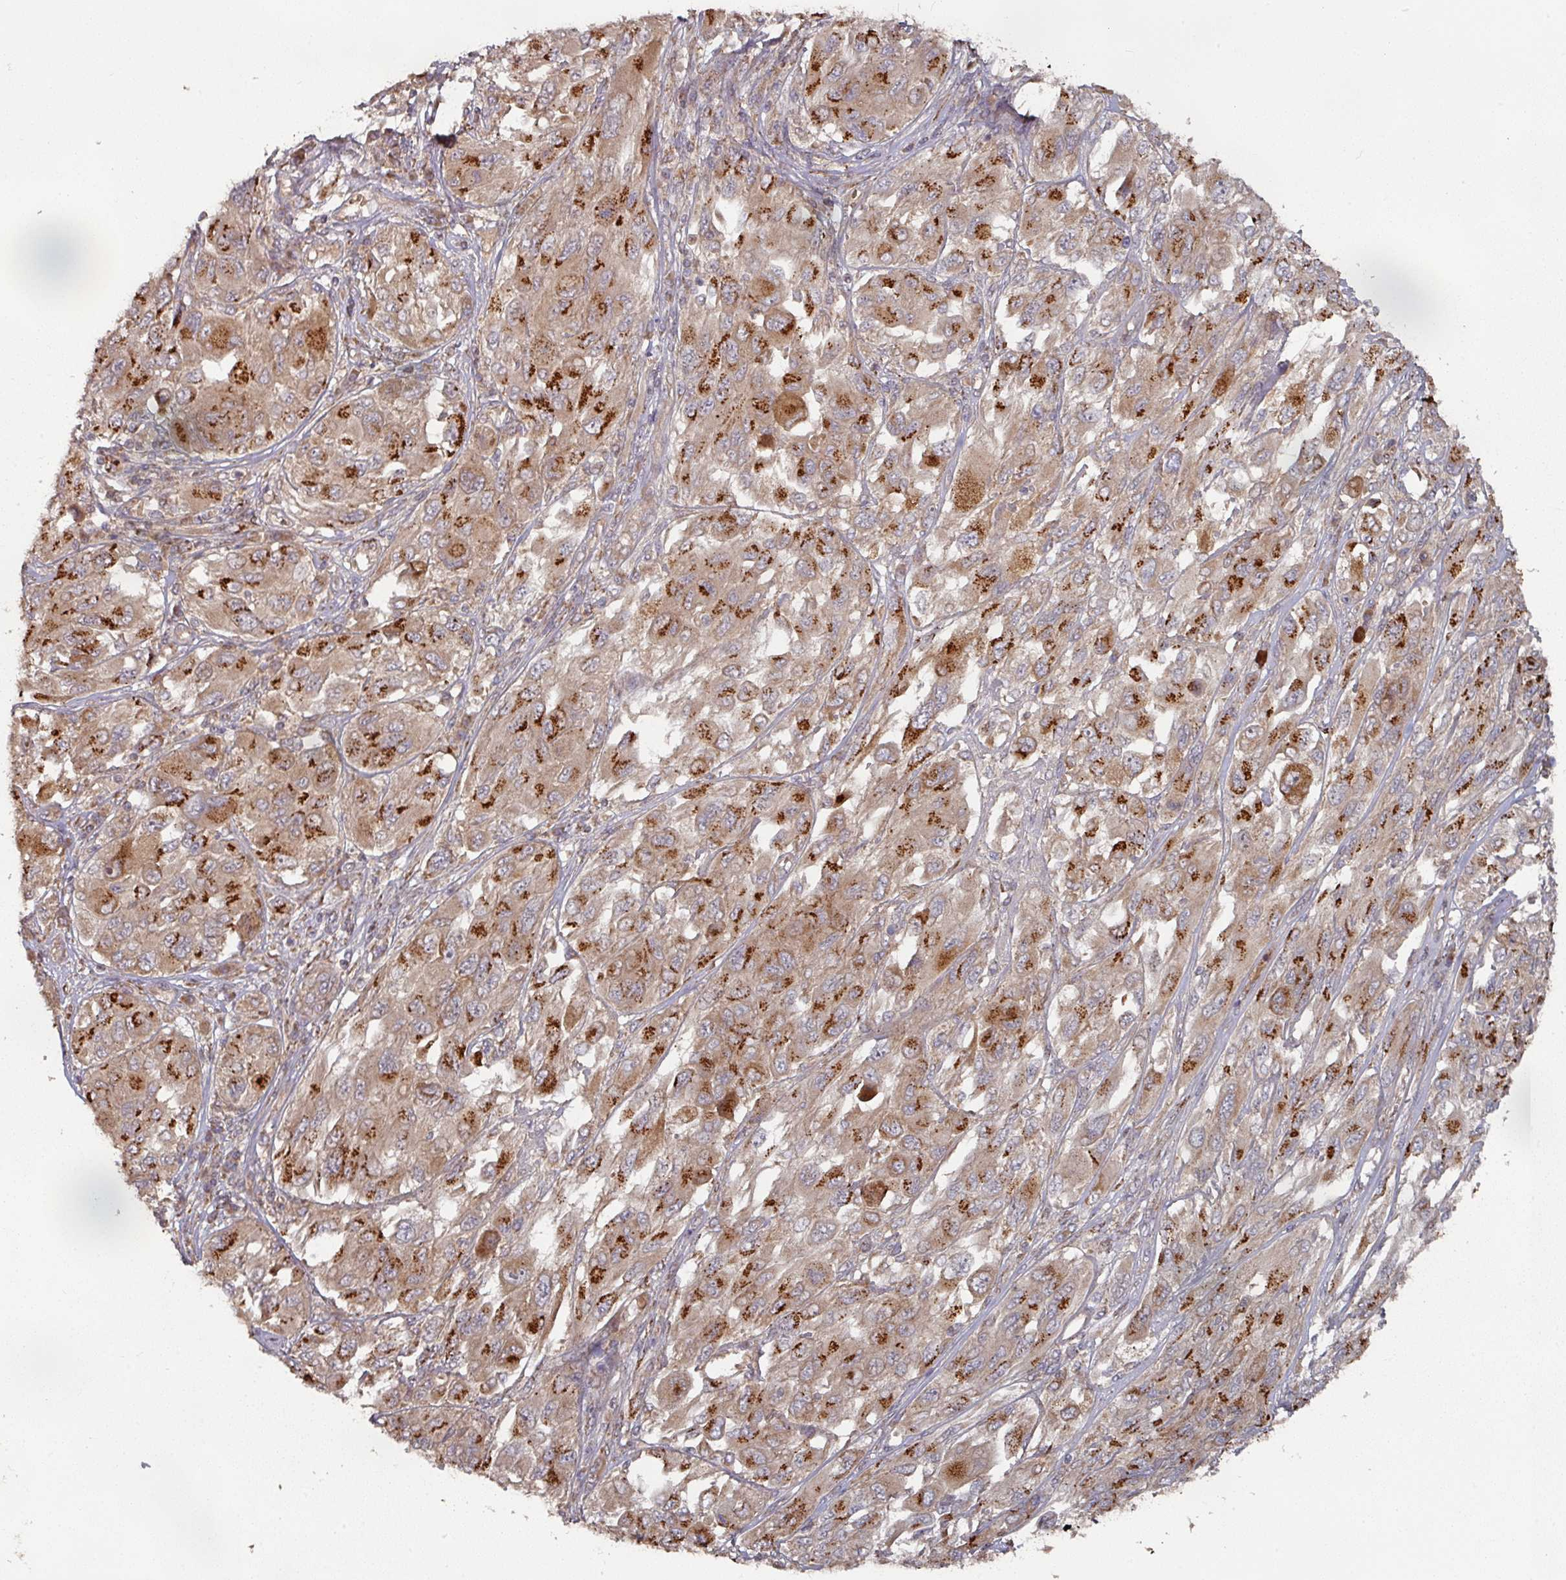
{"staining": {"intensity": "strong", "quantity": ">75%", "location": "cytoplasmic/membranous"}, "tissue": "melanoma", "cell_type": "Tumor cells", "image_type": "cancer", "snomed": [{"axis": "morphology", "description": "Malignant melanoma, NOS"}, {"axis": "topography", "description": "Skin"}], "caption": "Immunohistochemistry (IHC) photomicrograph of human malignant melanoma stained for a protein (brown), which shows high levels of strong cytoplasmic/membranous expression in approximately >75% of tumor cells.", "gene": "DNAJC7", "patient": {"sex": "female", "age": 91}}